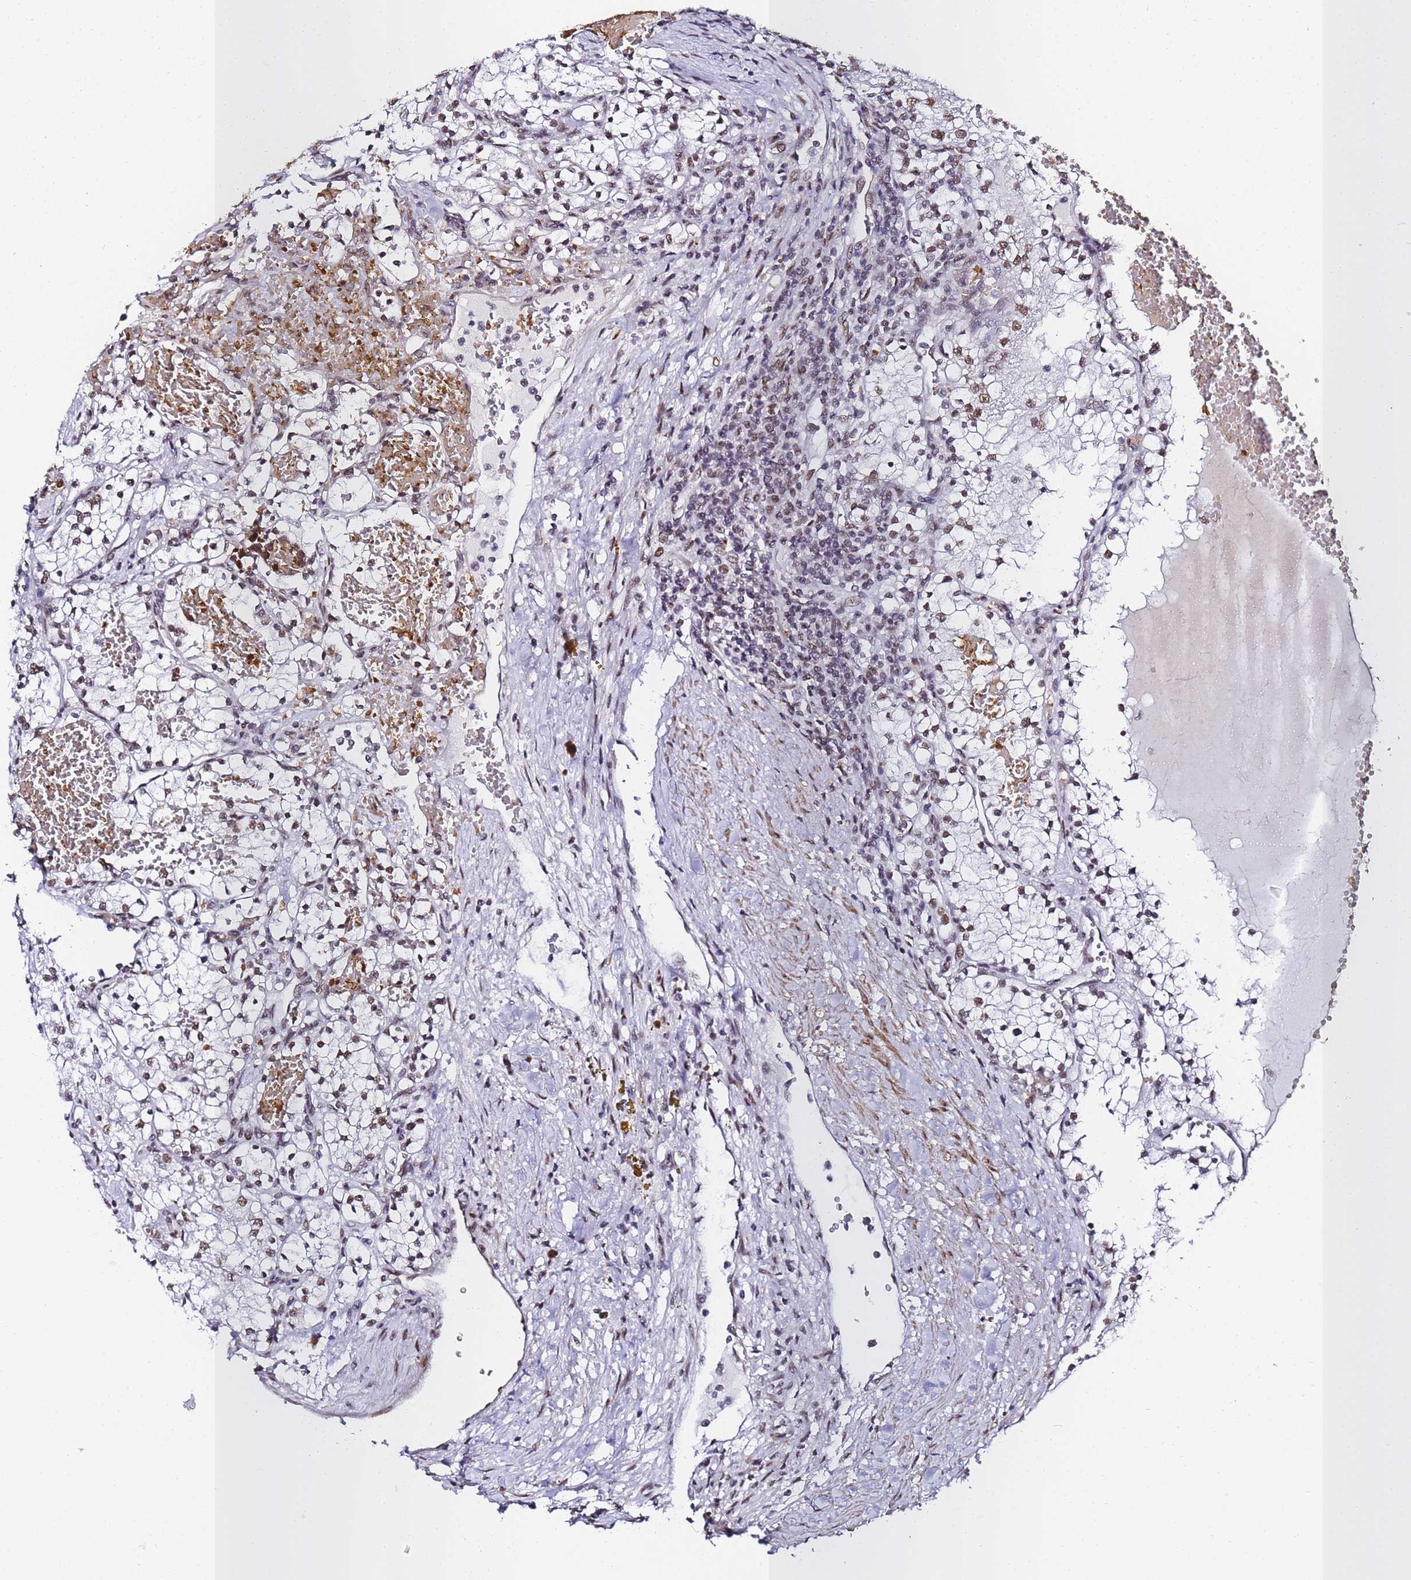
{"staining": {"intensity": "negative", "quantity": "none", "location": "none"}, "tissue": "renal cancer", "cell_type": "Tumor cells", "image_type": "cancer", "snomed": [{"axis": "morphology", "description": "Normal tissue, NOS"}, {"axis": "morphology", "description": "Adenocarcinoma, NOS"}, {"axis": "topography", "description": "Kidney"}], "caption": "A photomicrograph of renal cancer stained for a protein displays no brown staining in tumor cells.", "gene": "POLR1A", "patient": {"sex": "male", "age": 68}}